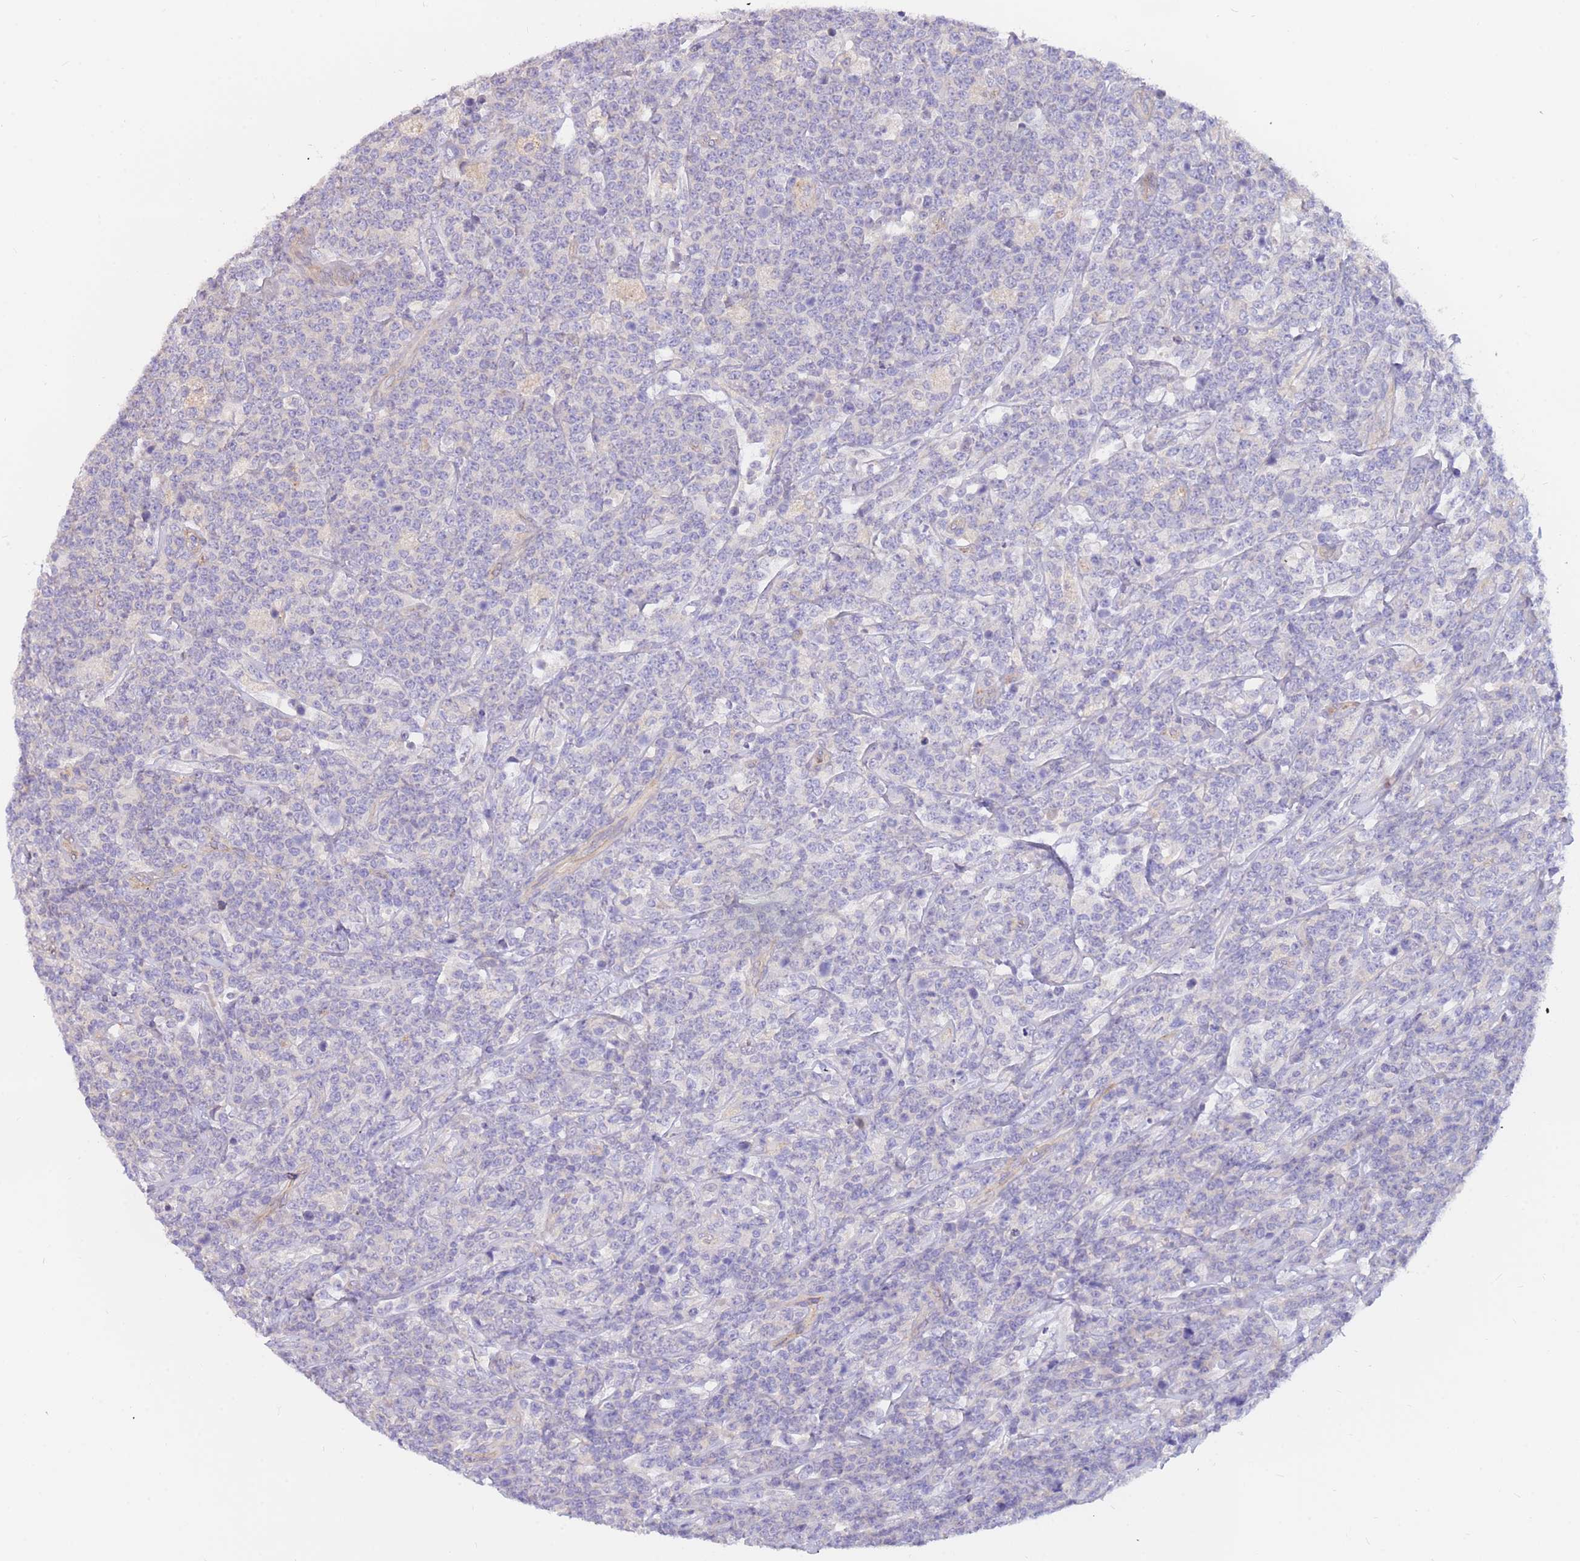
{"staining": {"intensity": "negative", "quantity": "none", "location": "none"}, "tissue": "lymphoma", "cell_type": "Tumor cells", "image_type": "cancer", "snomed": [{"axis": "morphology", "description": "Malignant lymphoma, non-Hodgkin's type, High grade"}, {"axis": "topography", "description": "Small intestine"}], "caption": "Histopathology image shows no significant protein expression in tumor cells of high-grade malignant lymphoma, non-Hodgkin's type.", "gene": "SULT1A1", "patient": {"sex": "male", "age": 8}}